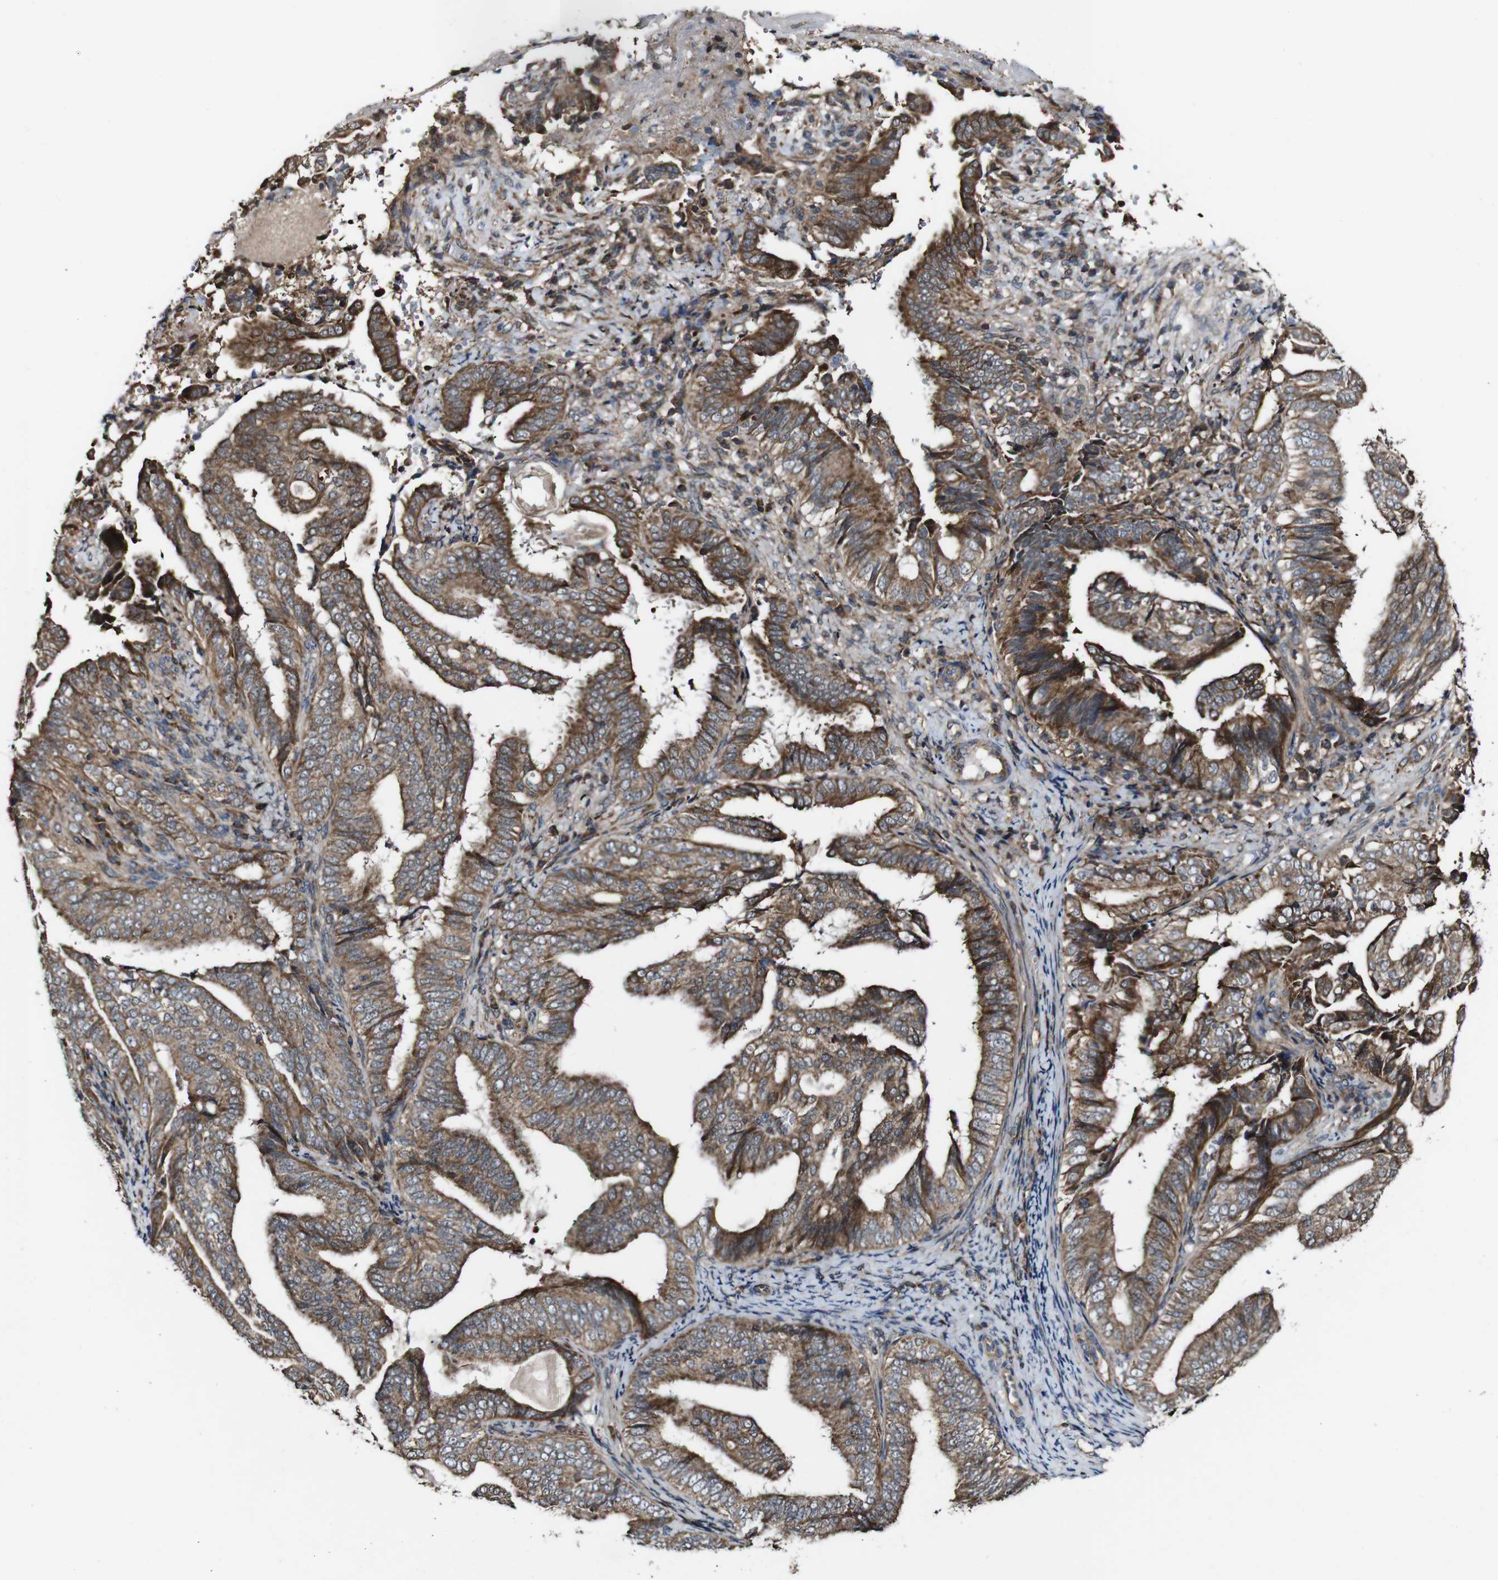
{"staining": {"intensity": "strong", "quantity": "25%-75%", "location": "cytoplasmic/membranous"}, "tissue": "endometrial cancer", "cell_type": "Tumor cells", "image_type": "cancer", "snomed": [{"axis": "morphology", "description": "Adenocarcinoma, NOS"}, {"axis": "topography", "description": "Endometrium"}], "caption": "This is an image of immunohistochemistry (IHC) staining of adenocarcinoma (endometrial), which shows strong expression in the cytoplasmic/membranous of tumor cells.", "gene": "BTN3A3", "patient": {"sex": "female", "age": 58}}